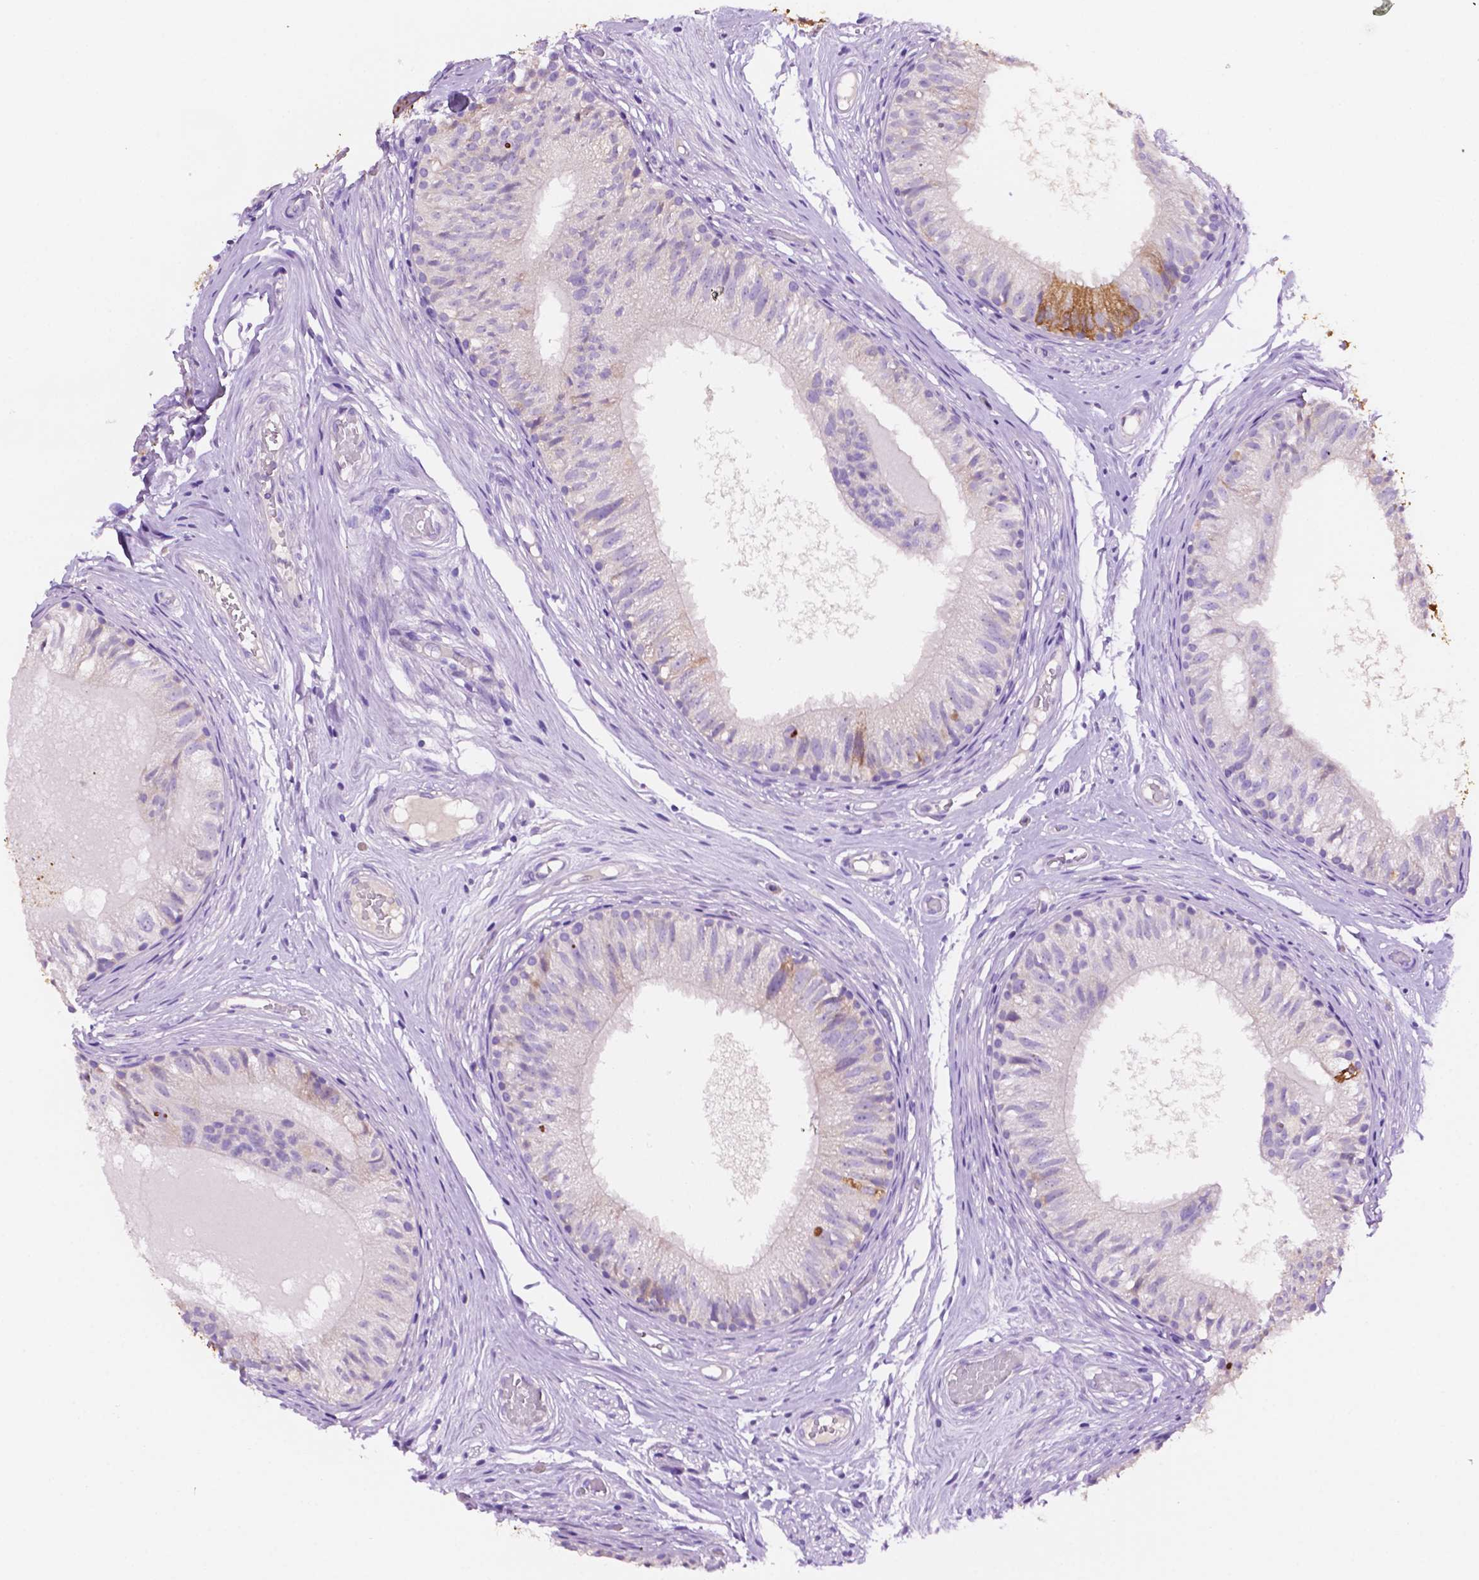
{"staining": {"intensity": "moderate", "quantity": "25%-75%", "location": "cytoplasmic/membranous"}, "tissue": "epididymis", "cell_type": "Glandular cells", "image_type": "normal", "snomed": [{"axis": "morphology", "description": "Normal tissue, NOS"}, {"axis": "topography", "description": "Epididymis"}], "caption": "A histopathology image of epididymis stained for a protein exhibits moderate cytoplasmic/membranous brown staining in glandular cells.", "gene": "CEACAM7", "patient": {"sex": "male", "age": 29}}